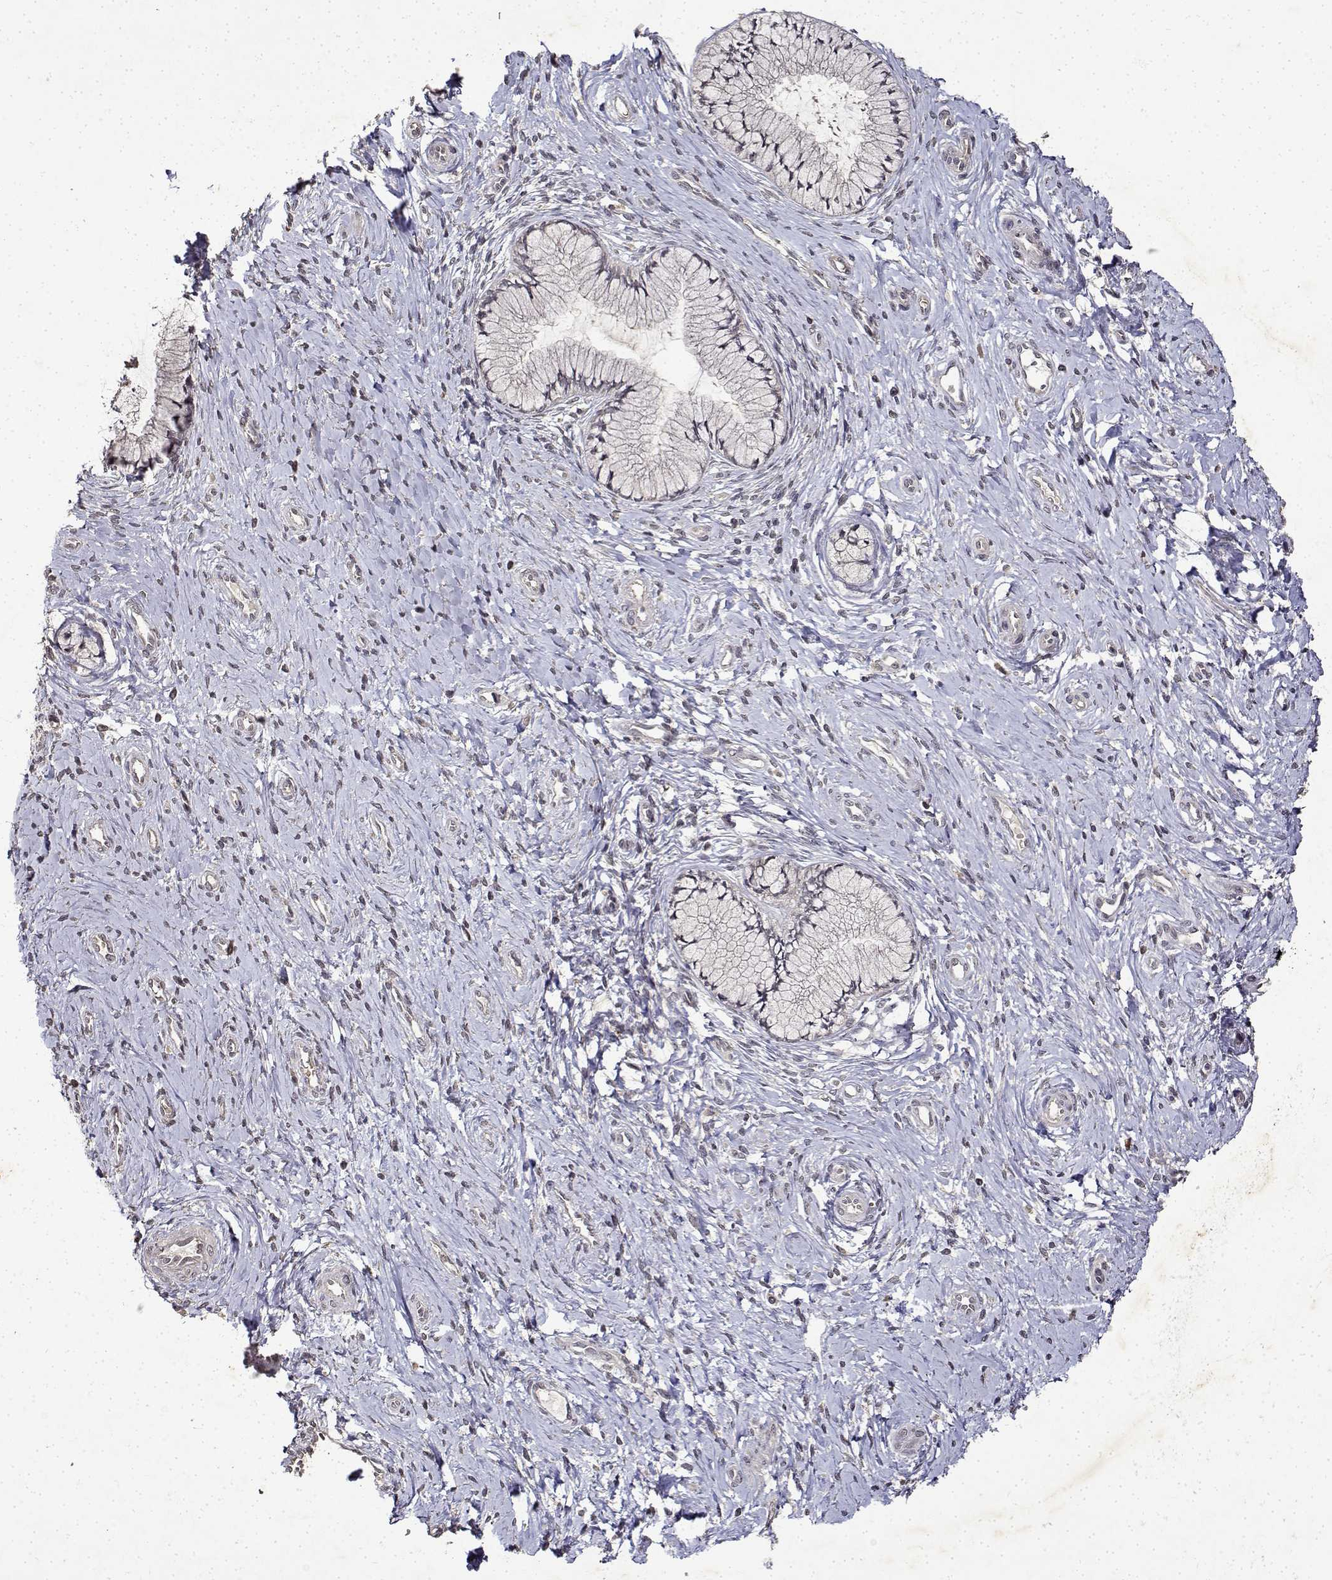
{"staining": {"intensity": "negative", "quantity": "none", "location": "none"}, "tissue": "cervix", "cell_type": "Glandular cells", "image_type": "normal", "snomed": [{"axis": "morphology", "description": "Normal tissue, NOS"}, {"axis": "topography", "description": "Cervix"}], "caption": "A high-resolution photomicrograph shows immunohistochemistry staining of normal cervix, which displays no significant positivity in glandular cells.", "gene": "BDNF", "patient": {"sex": "female", "age": 37}}